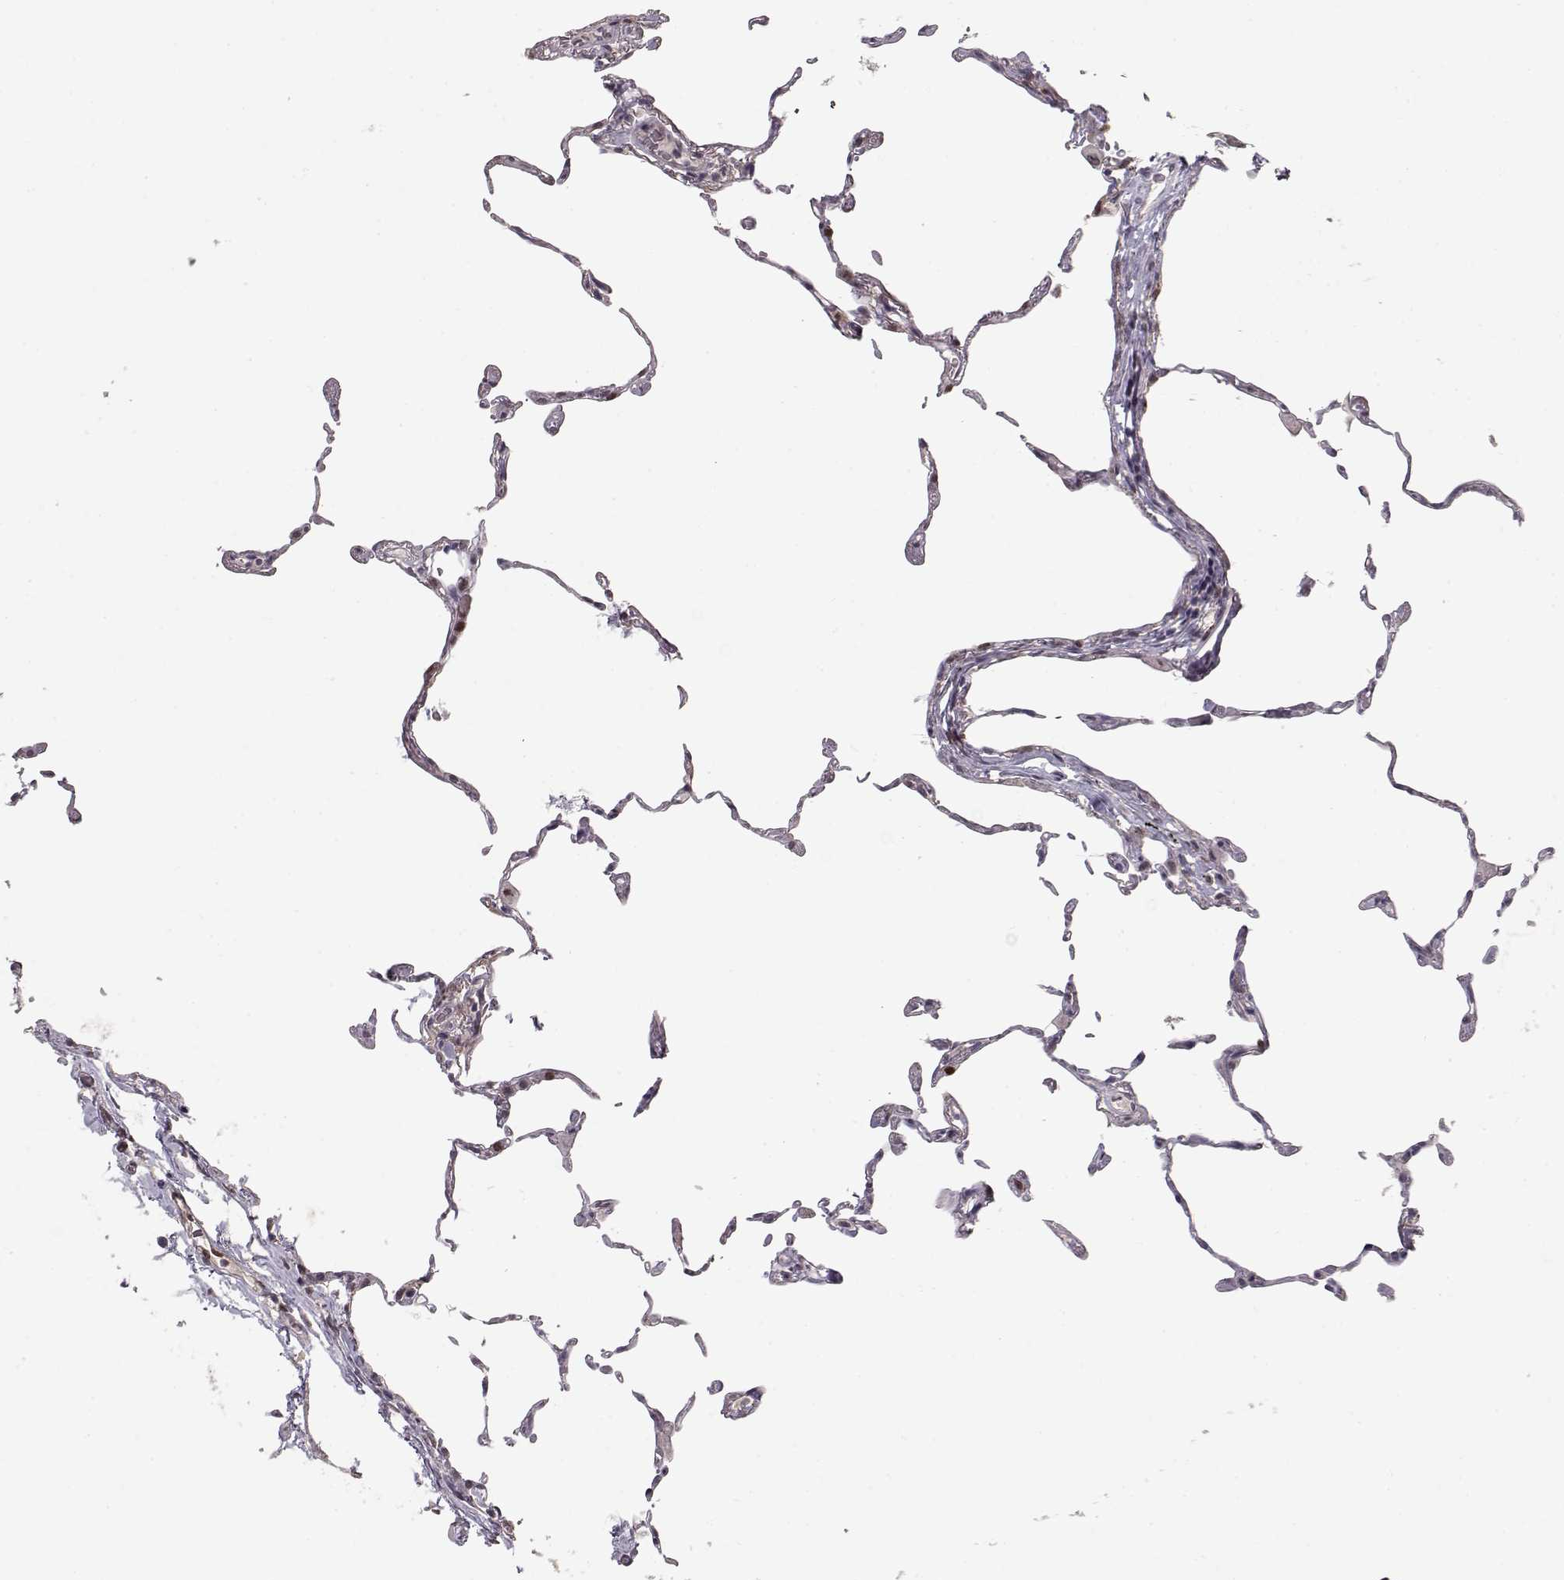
{"staining": {"intensity": "negative", "quantity": "none", "location": "none"}, "tissue": "lung", "cell_type": "Alveolar cells", "image_type": "normal", "snomed": [{"axis": "morphology", "description": "Normal tissue, NOS"}, {"axis": "topography", "description": "Lung"}], "caption": "The image shows no significant staining in alveolar cells of lung. The staining is performed using DAB (3,3'-diaminobenzidine) brown chromogen with nuclei counter-stained in using hematoxylin.", "gene": "CDK4", "patient": {"sex": "female", "age": 57}}